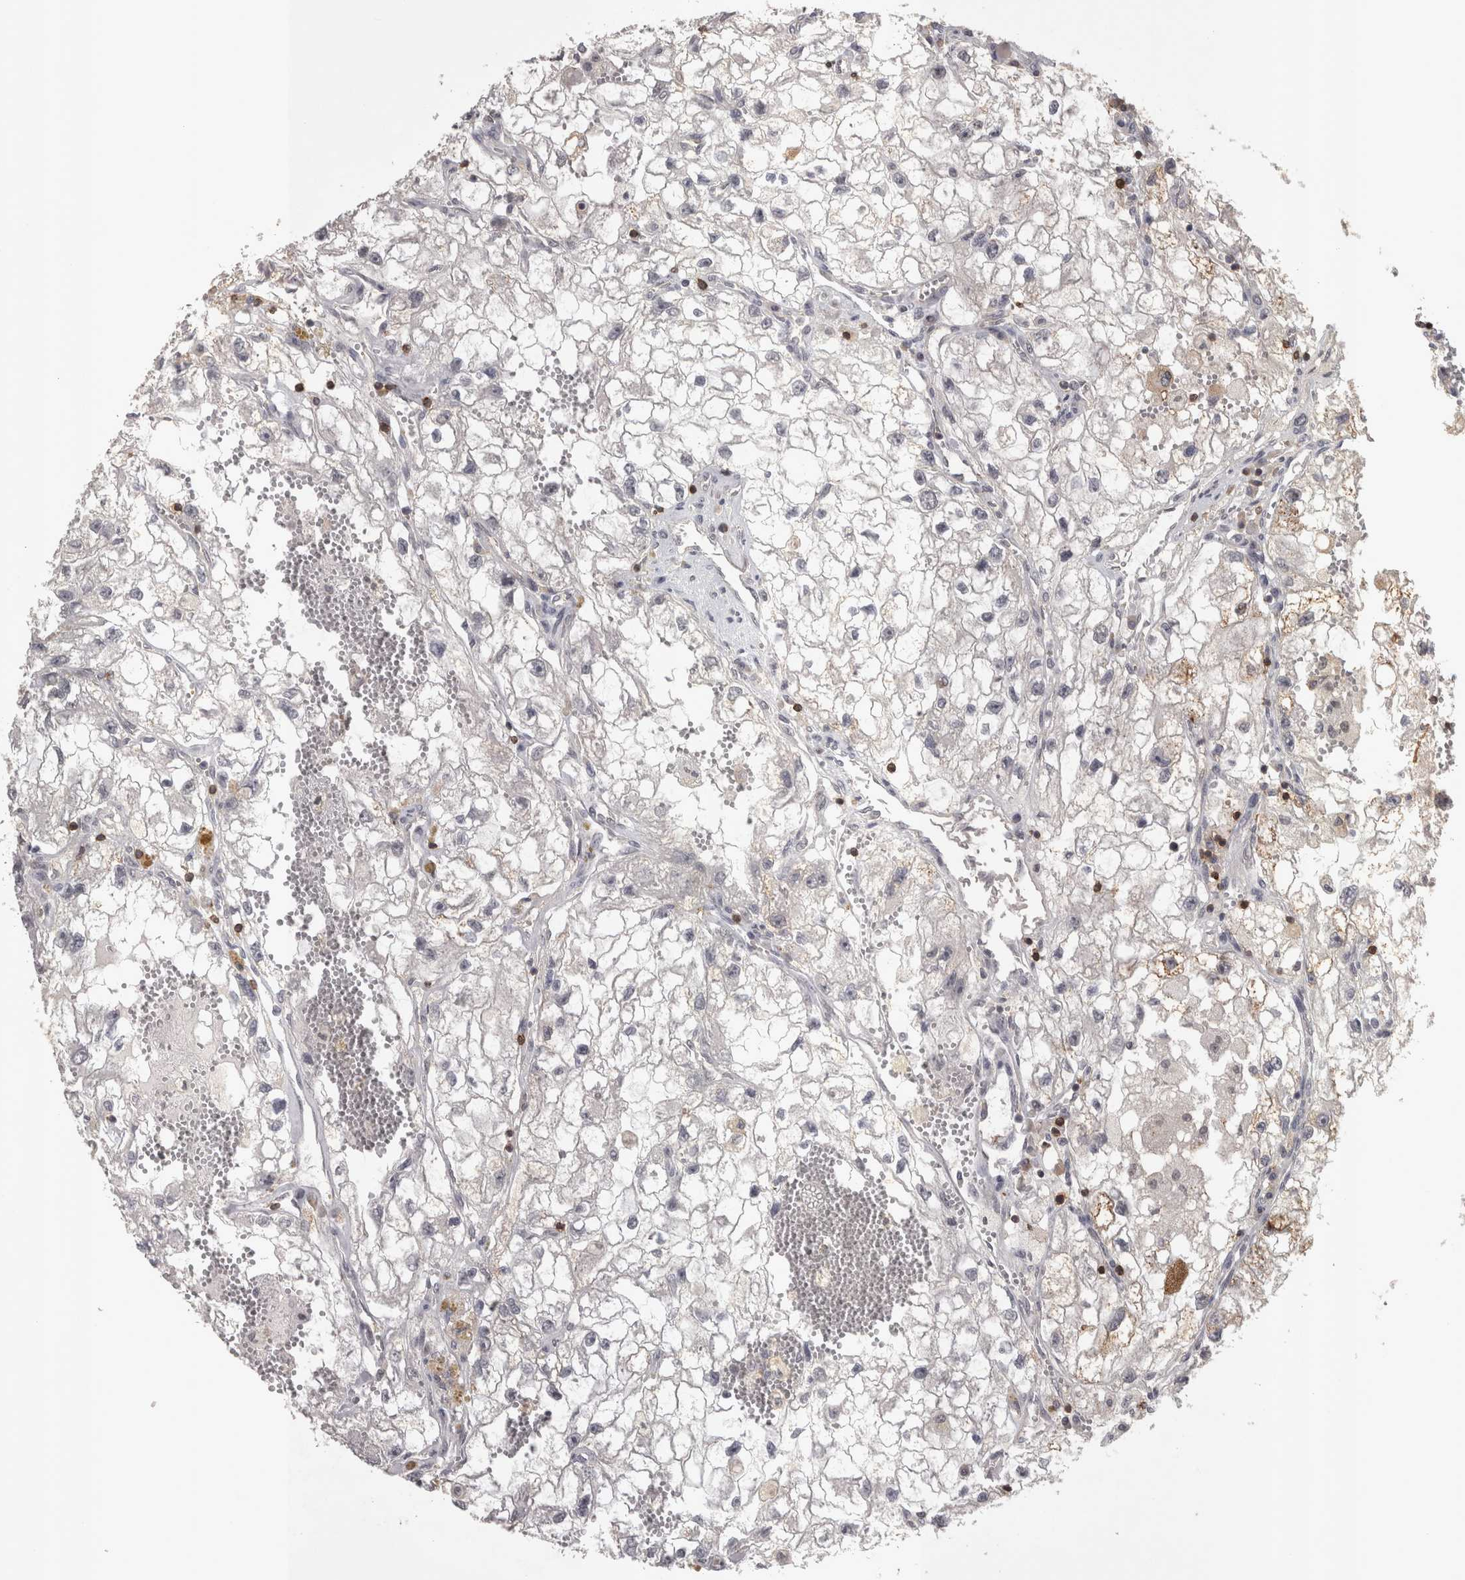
{"staining": {"intensity": "negative", "quantity": "none", "location": "none"}, "tissue": "renal cancer", "cell_type": "Tumor cells", "image_type": "cancer", "snomed": [{"axis": "morphology", "description": "Adenocarcinoma, NOS"}, {"axis": "topography", "description": "Kidney"}], "caption": "Renal cancer (adenocarcinoma) was stained to show a protein in brown. There is no significant expression in tumor cells.", "gene": "SKAP1", "patient": {"sex": "female", "age": 70}}